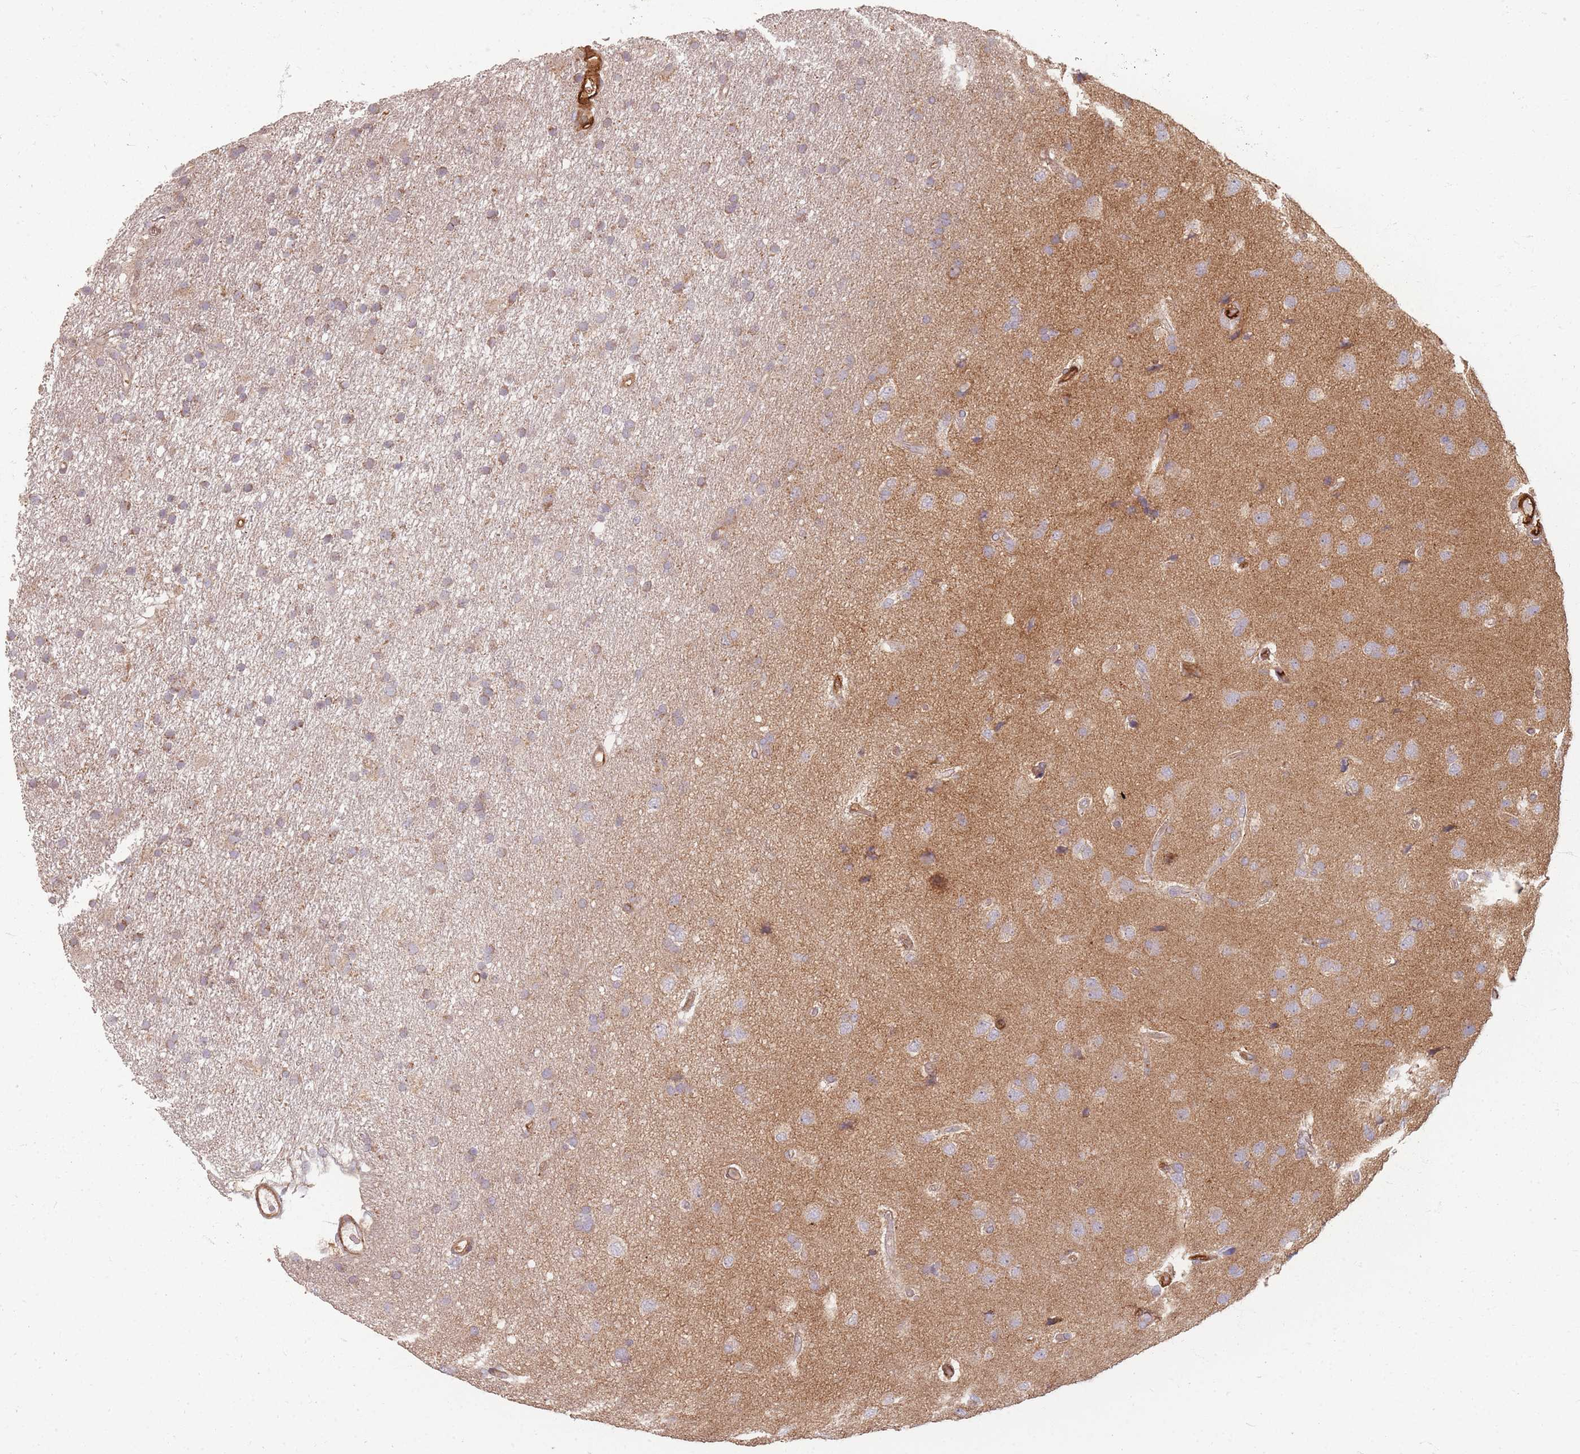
{"staining": {"intensity": "weak", "quantity": ">75%", "location": "cytoplasmic/membranous"}, "tissue": "glioma", "cell_type": "Tumor cells", "image_type": "cancer", "snomed": [{"axis": "morphology", "description": "Glioma, malignant, High grade"}, {"axis": "topography", "description": "Brain"}], "caption": "Immunohistochemical staining of human malignant glioma (high-grade) exhibits weak cytoplasmic/membranous protein staining in approximately >75% of tumor cells. The protein is stained brown, and the nuclei are stained in blue (DAB (3,3'-diaminobenzidine) IHC with brightfield microscopy, high magnification).", "gene": "MRPS6", "patient": {"sex": "male", "age": 77}}